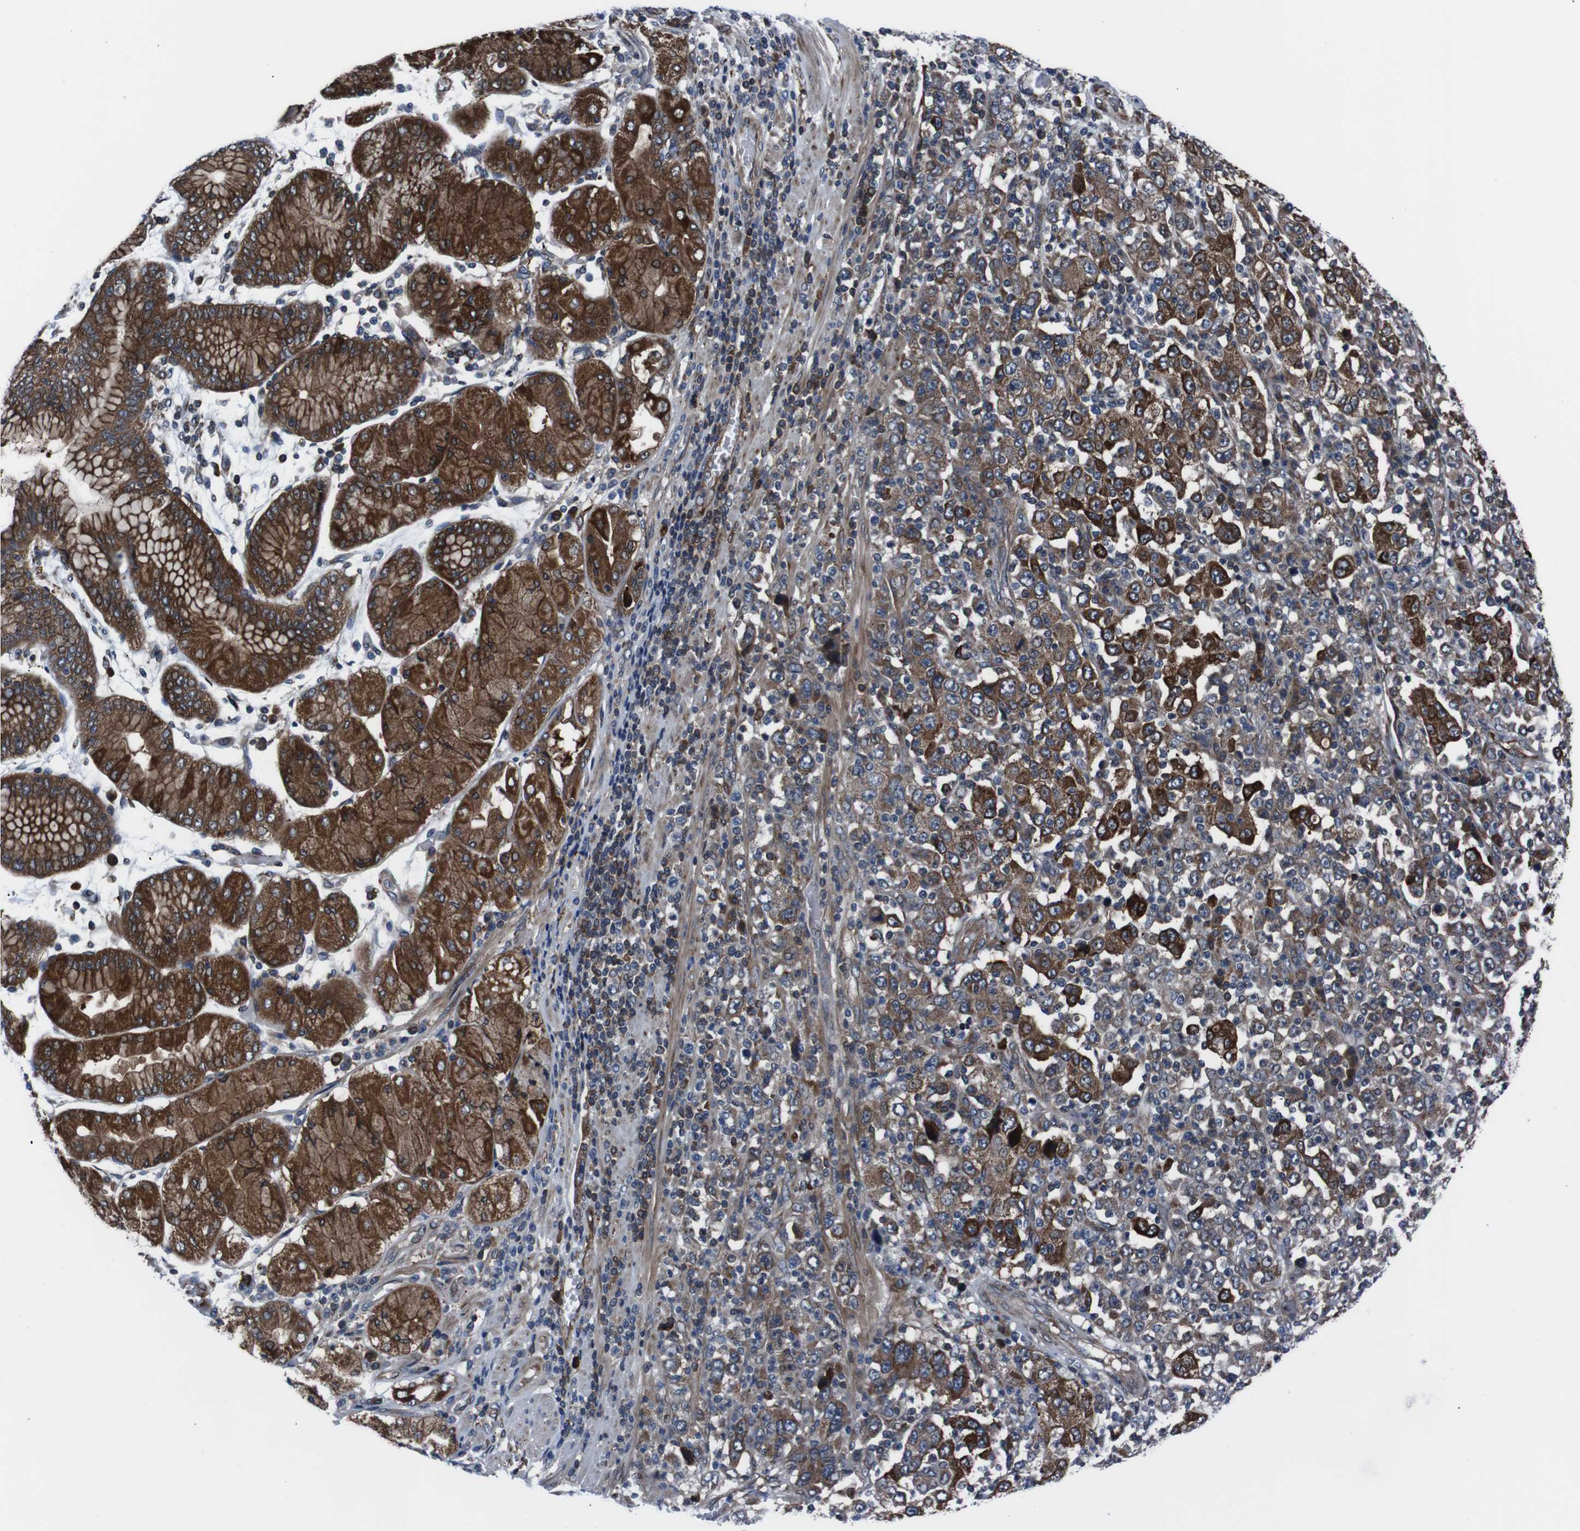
{"staining": {"intensity": "moderate", "quantity": ">75%", "location": "cytoplasmic/membranous"}, "tissue": "stomach cancer", "cell_type": "Tumor cells", "image_type": "cancer", "snomed": [{"axis": "morphology", "description": "Normal tissue, NOS"}, {"axis": "morphology", "description": "Adenocarcinoma, NOS"}, {"axis": "topography", "description": "Stomach, upper"}, {"axis": "topography", "description": "Stomach"}], "caption": "The micrograph reveals staining of adenocarcinoma (stomach), revealing moderate cytoplasmic/membranous protein expression (brown color) within tumor cells.", "gene": "EIF4A2", "patient": {"sex": "male", "age": 59}}